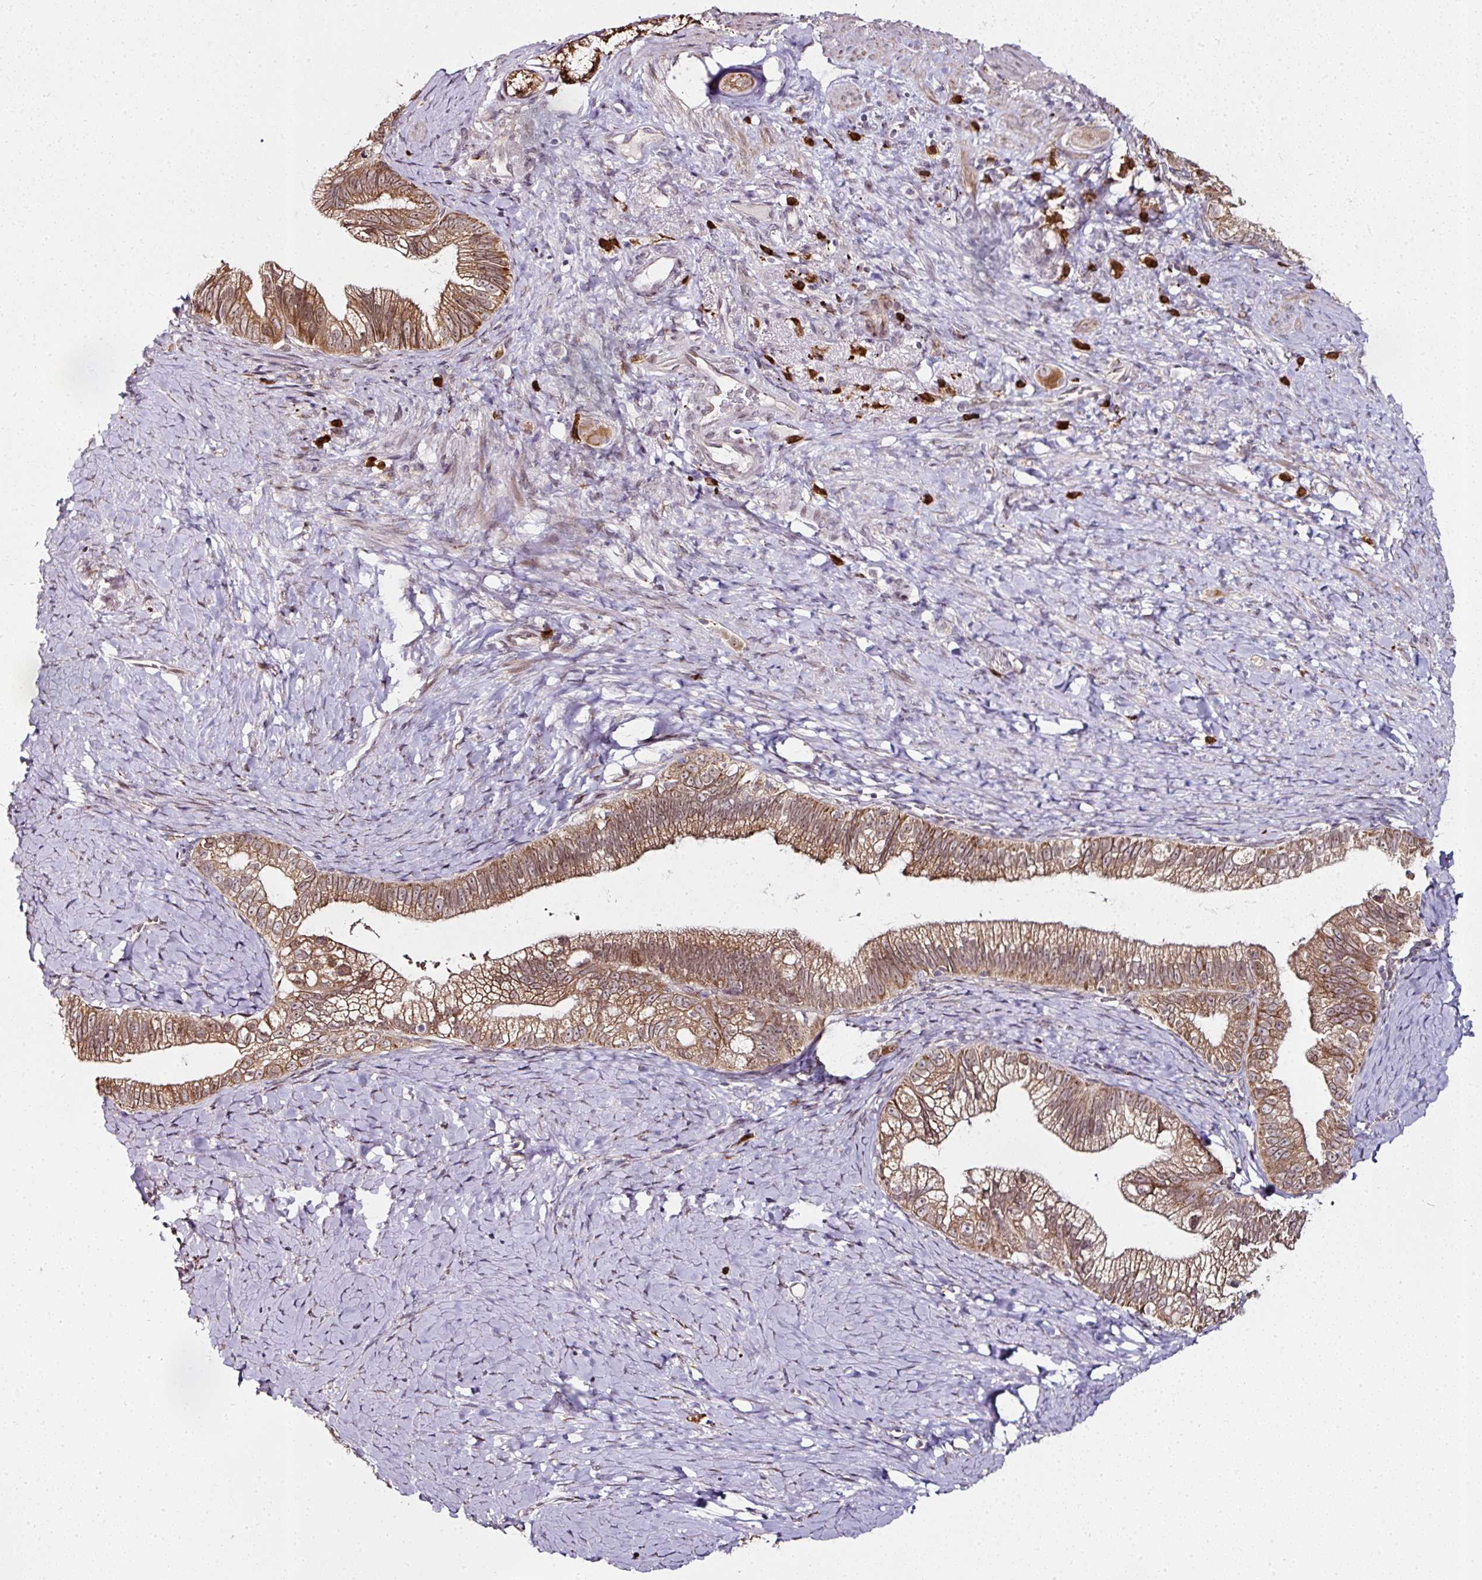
{"staining": {"intensity": "moderate", "quantity": ">75%", "location": "cytoplasmic/membranous"}, "tissue": "pancreatic cancer", "cell_type": "Tumor cells", "image_type": "cancer", "snomed": [{"axis": "morphology", "description": "Adenocarcinoma, NOS"}, {"axis": "topography", "description": "Pancreas"}], "caption": "High-power microscopy captured an immunohistochemistry photomicrograph of adenocarcinoma (pancreatic), revealing moderate cytoplasmic/membranous expression in about >75% of tumor cells.", "gene": "APOLD1", "patient": {"sex": "male", "age": 70}}